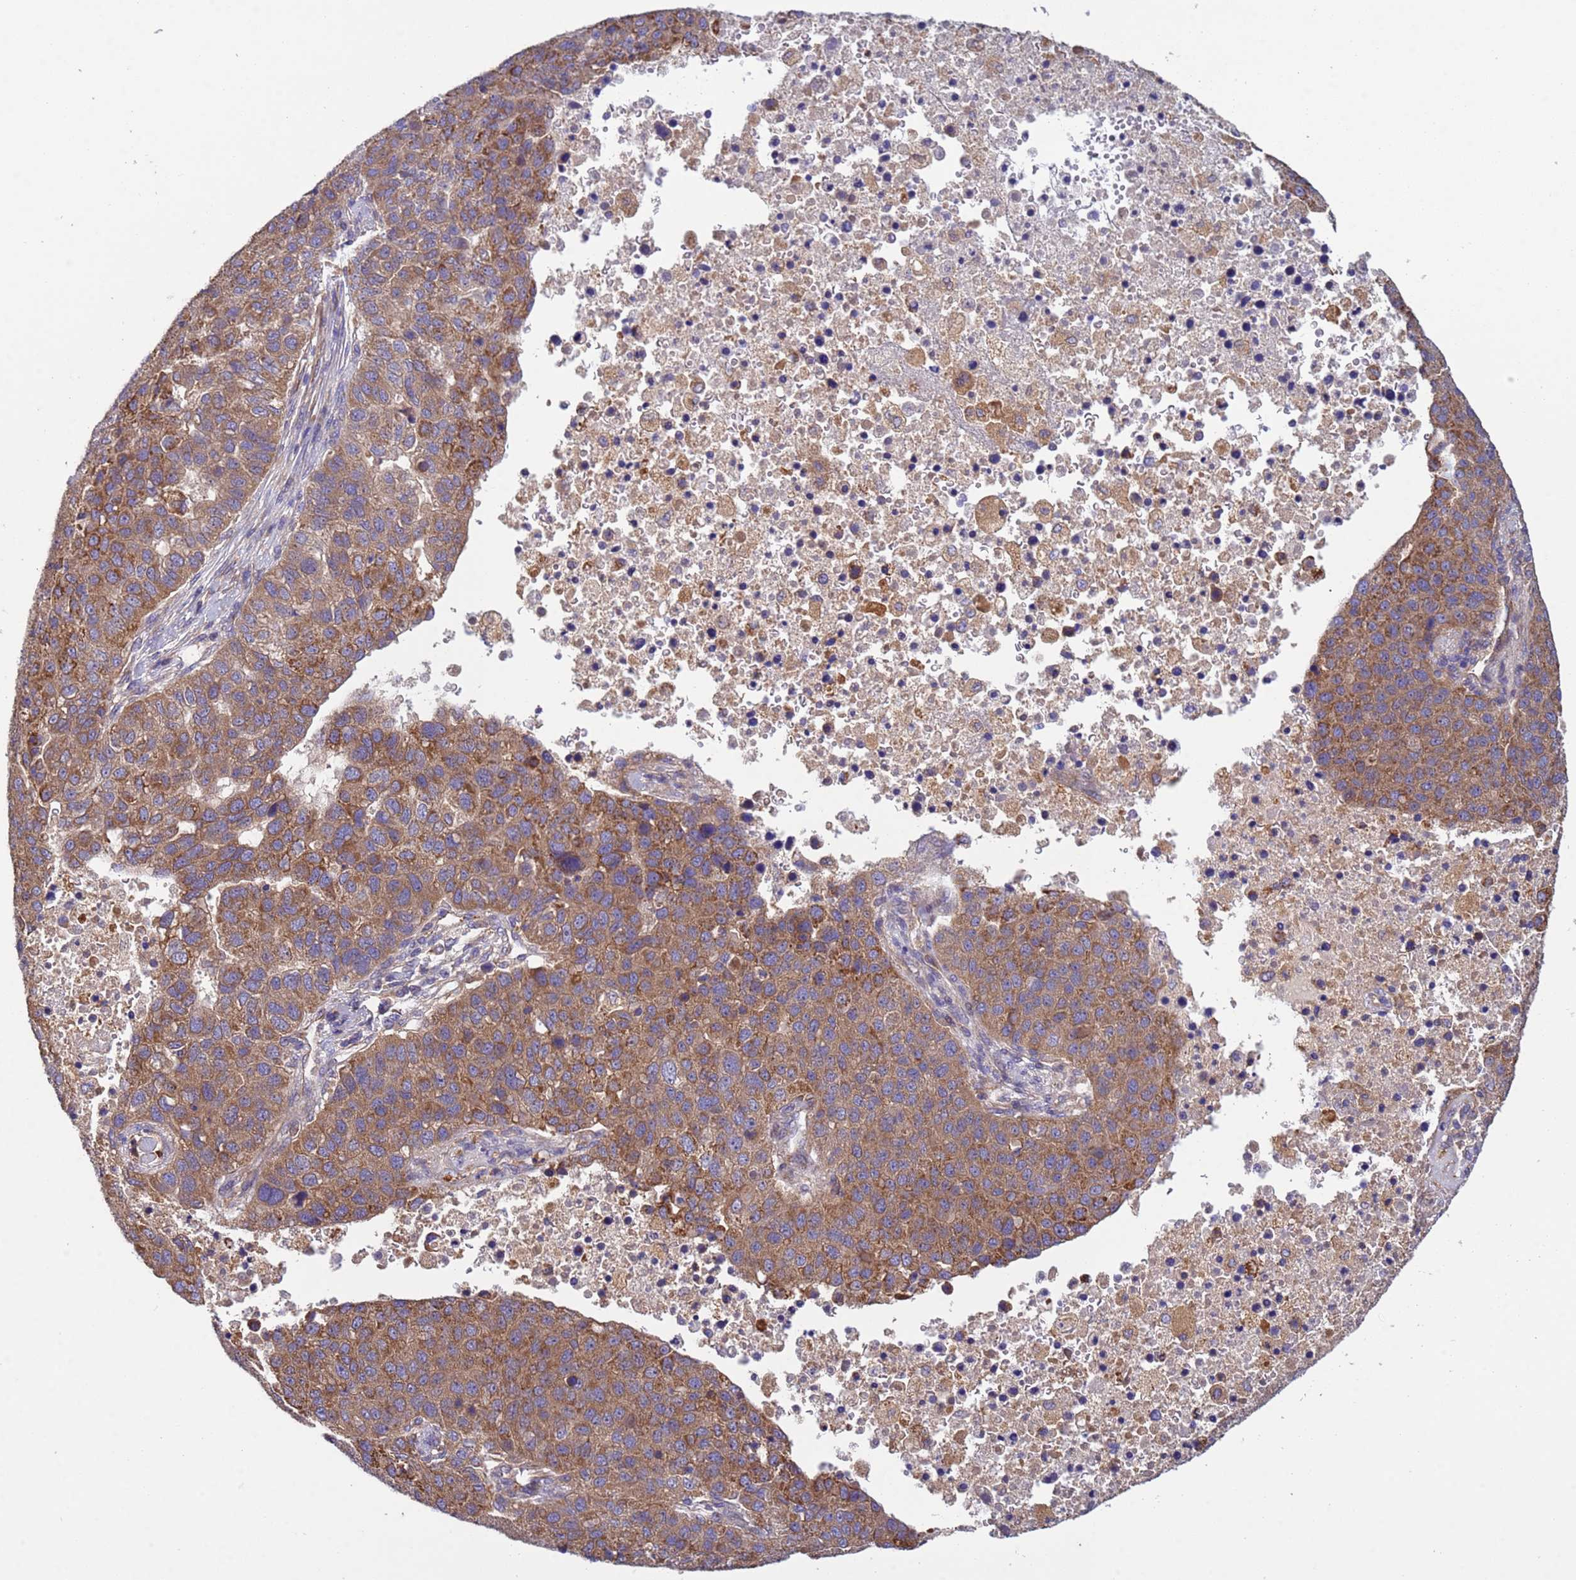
{"staining": {"intensity": "moderate", "quantity": ">75%", "location": "cytoplasmic/membranous"}, "tissue": "pancreatic cancer", "cell_type": "Tumor cells", "image_type": "cancer", "snomed": [{"axis": "morphology", "description": "Adenocarcinoma, NOS"}, {"axis": "topography", "description": "Pancreas"}], "caption": "Adenocarcinoma (pancreatic) tissue reveals moderate cytoplasmic/membranous staining in approximately >75% of tumor cells", "gene": "RAB10", "patient": {"sex": "female", "age": 61}}